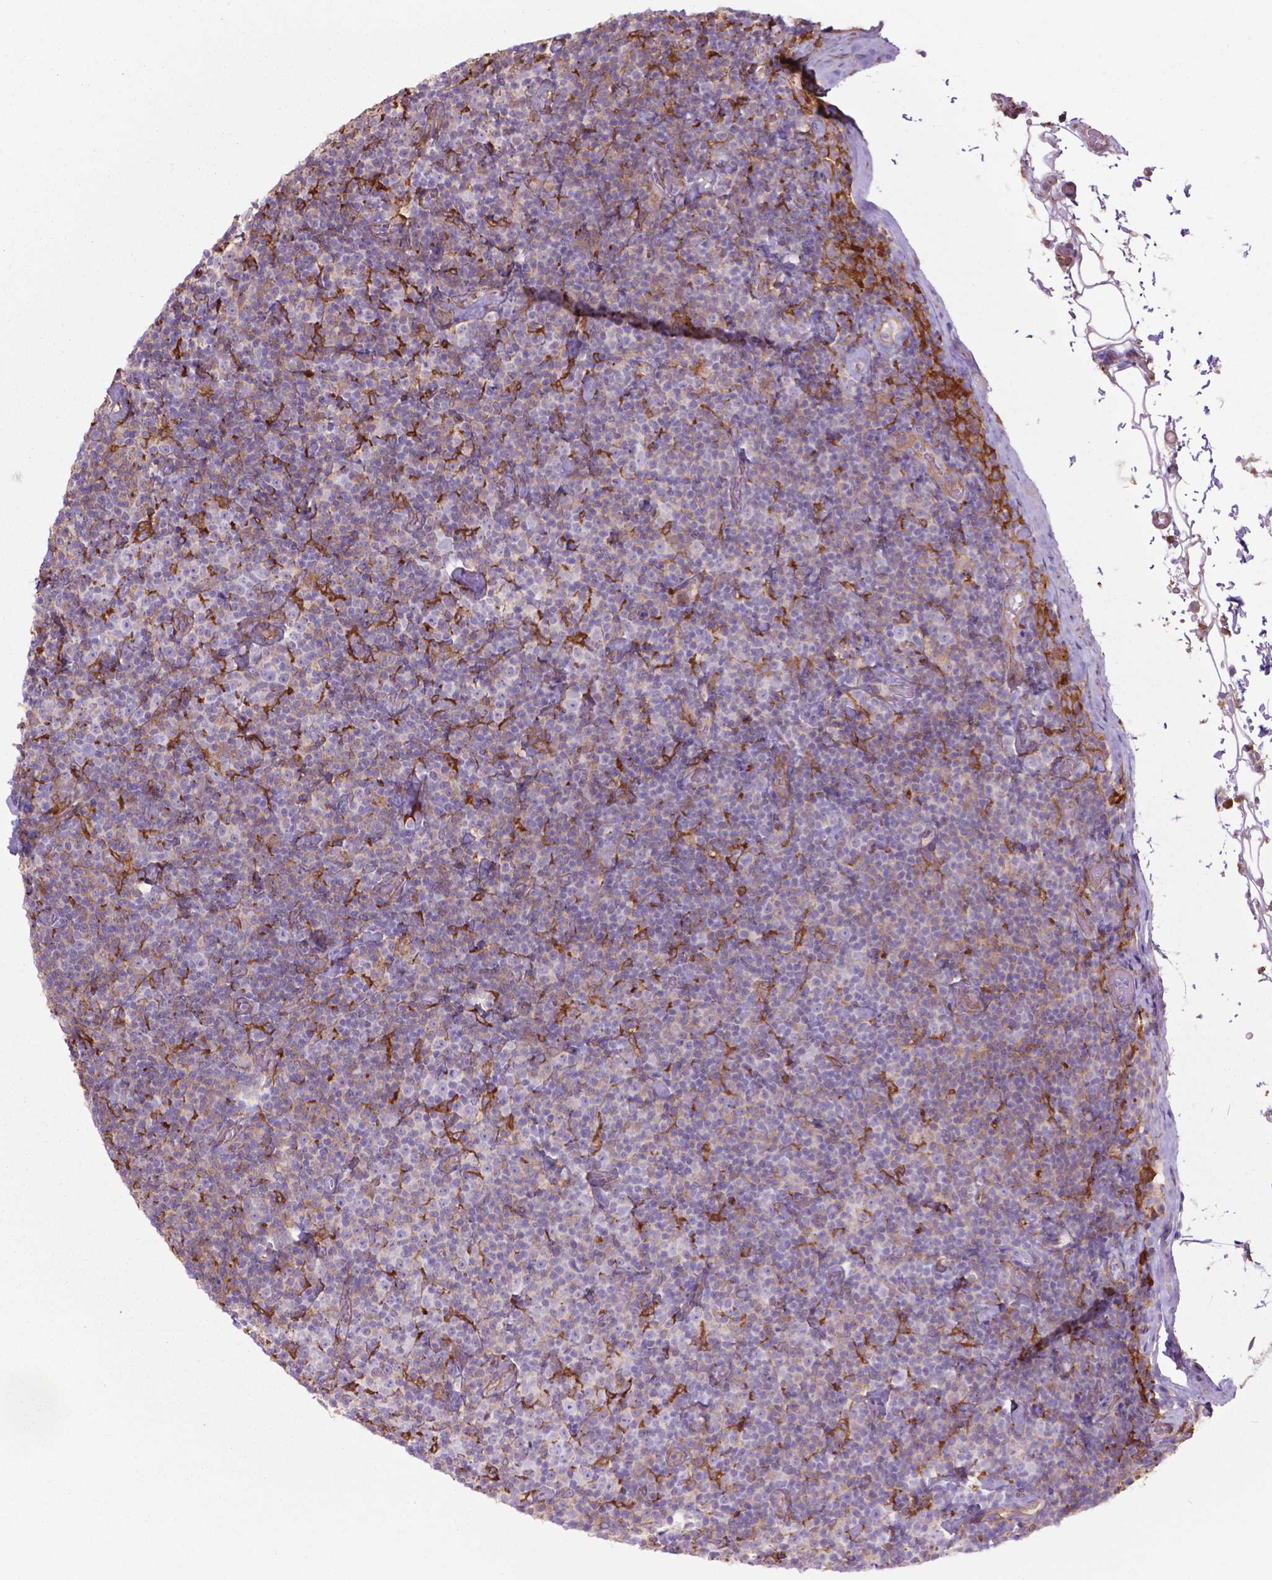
{"staining": {"intensity": "negative", "quantity": "none", "location": "none"}, "tissue": "lymphoma", "cell_type": "Tumor cells", "image_type": "cancer", "snomed": [{"axis": "morphology", "description": "Malignant lymphoma, non-Hodgkin's type, Low grade"}, {"axis": "topography", "description": "Lymph node"}], "caption": "Immunohistochemical staining of lymphoma reveals no significant staining in tumor cells. Nuclei are stained in blue.", "gene": "CORO1B", "patient": {"sex": "male", "age": 81}}